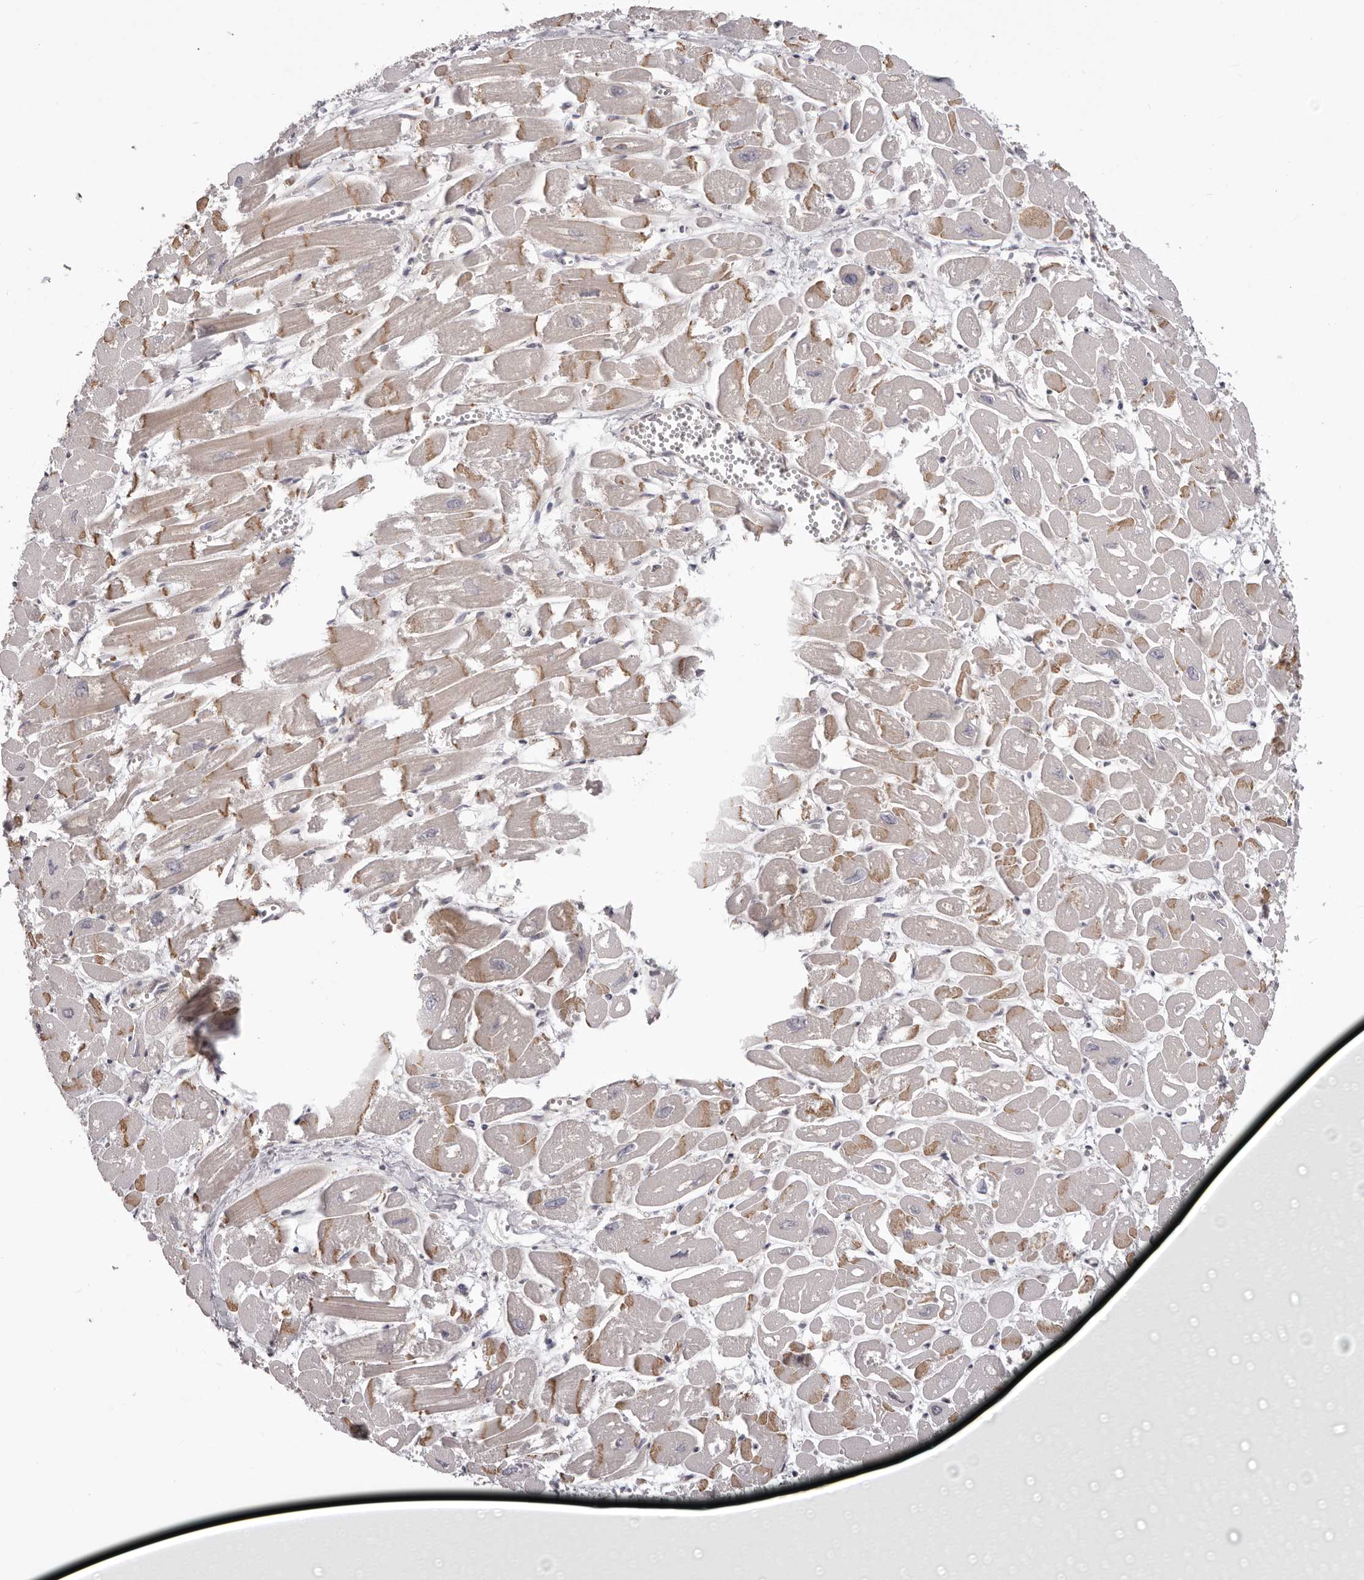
{"staining": {"intensity": "moderate", "quantity": "25%-75%", "location": "cytoplasmic/membranous"}, "tissue": "heart muscle", "cell_type": "Cardiomyocytes", "image_type": "normal", "snomed": [{"axis": "morphology", "description": "Normal tissue, NOS"}, {"axis": "topography", "description": "Heart"}], "caption": "Immunohistochemical staining of normal human heart muscle shows moderate cytoplasmic/membranous protein positivity in about 25%-75% of cardiomyocytes. (DAB = brown stain, brightfield microscopy at high magnification).", "gene": "OTUD3", "patient": {"sex": "male", "age": 54}}